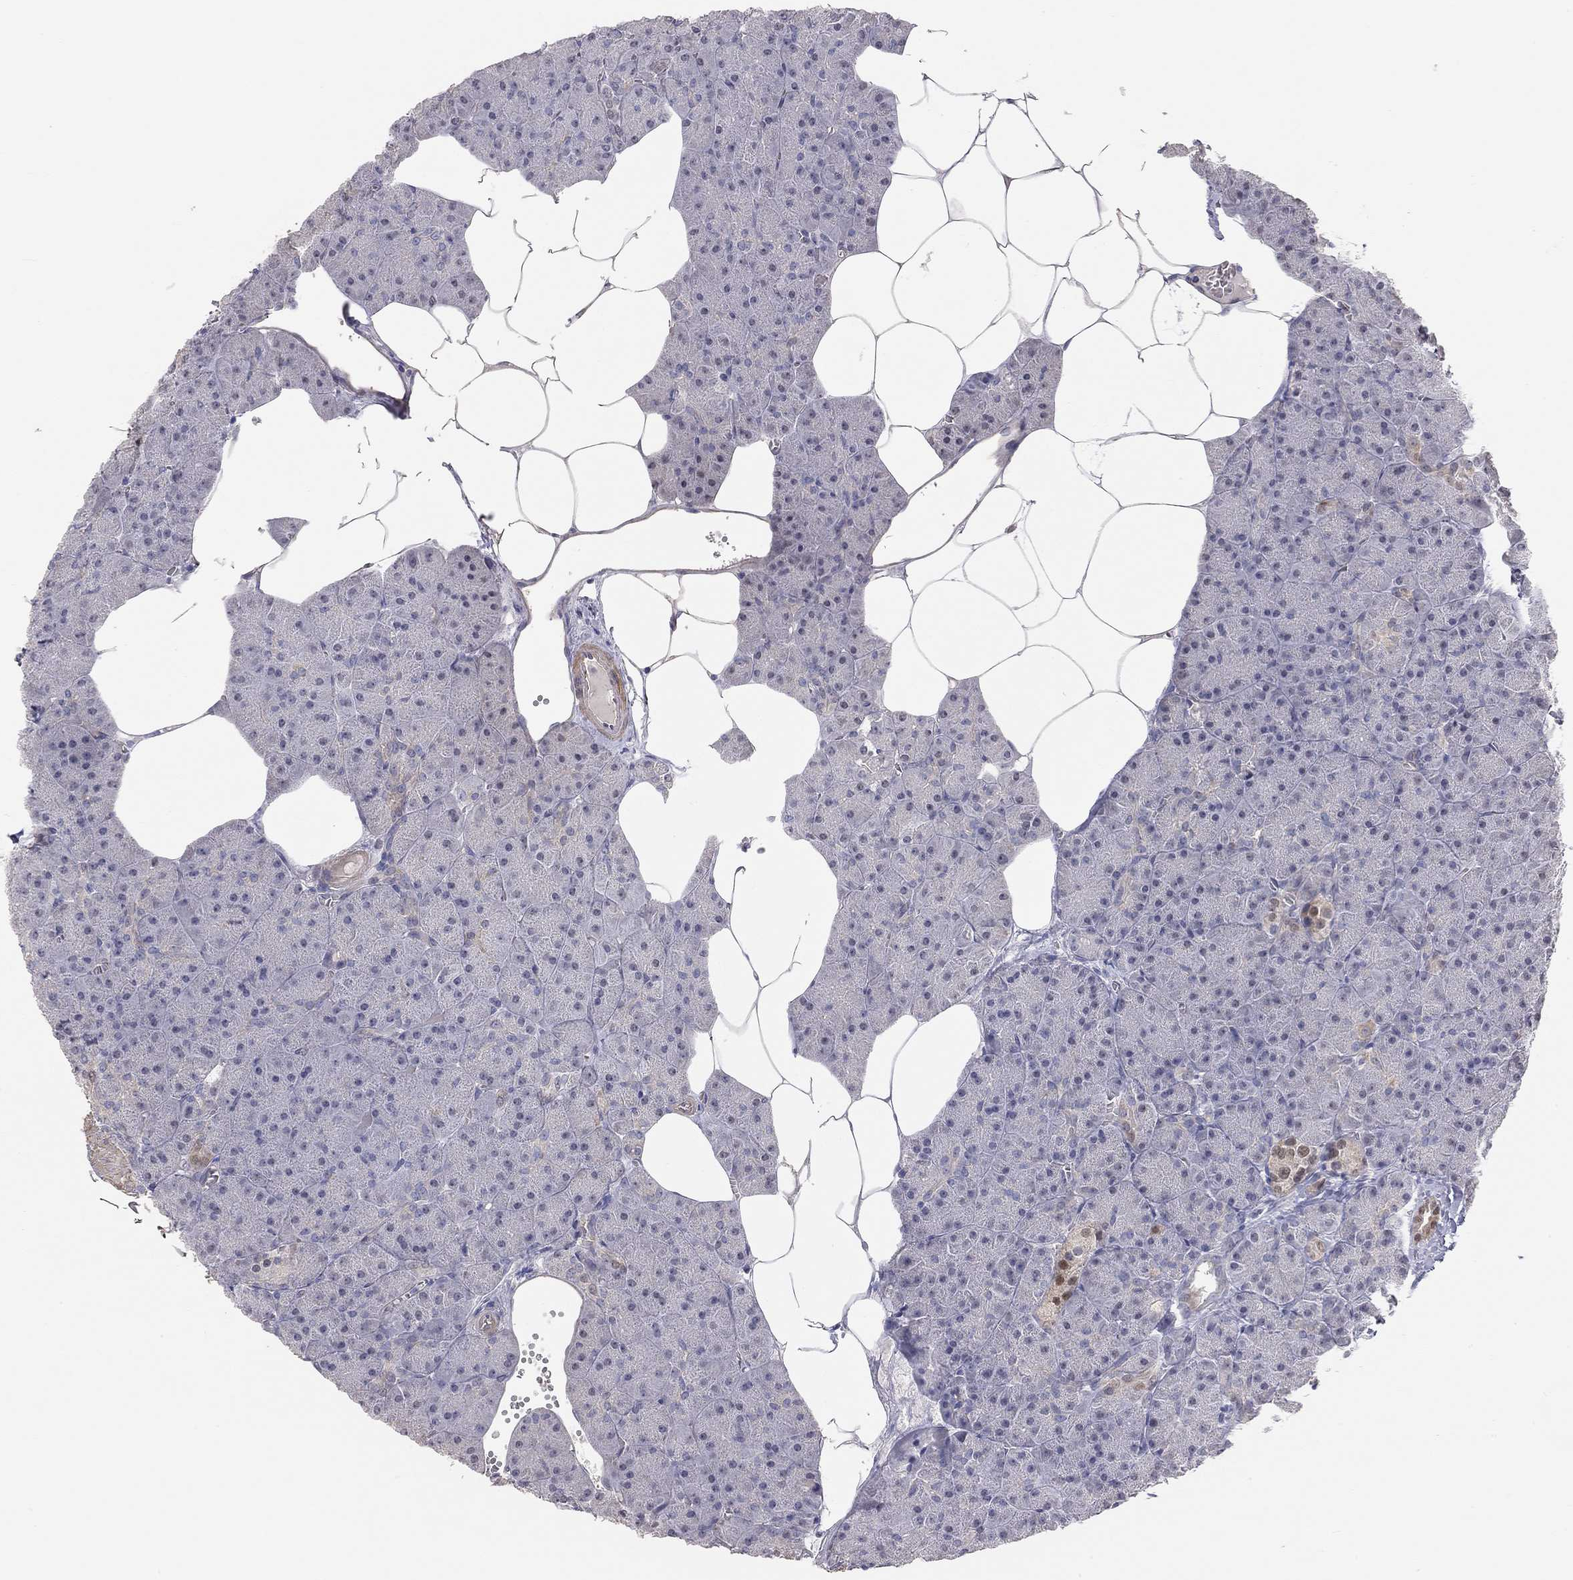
{"staining": {"intensity": "negative", "quantity": "none", "location": "none"}, "tissue": "pancreas", "cell_type": "Exocrine glandular cells", "image_type": "normal", "snomed": [{"axis": "morphology", "description": "Normal tissue, NOS"}, {"axis": "topography", "description": "Pancreas"}], "caption": "Exocrine glandular cells show no significant protein staining in unremarkable pancreas.", "gene": "PAPSS2", "patient": {"sex": "male", "age": 61}}